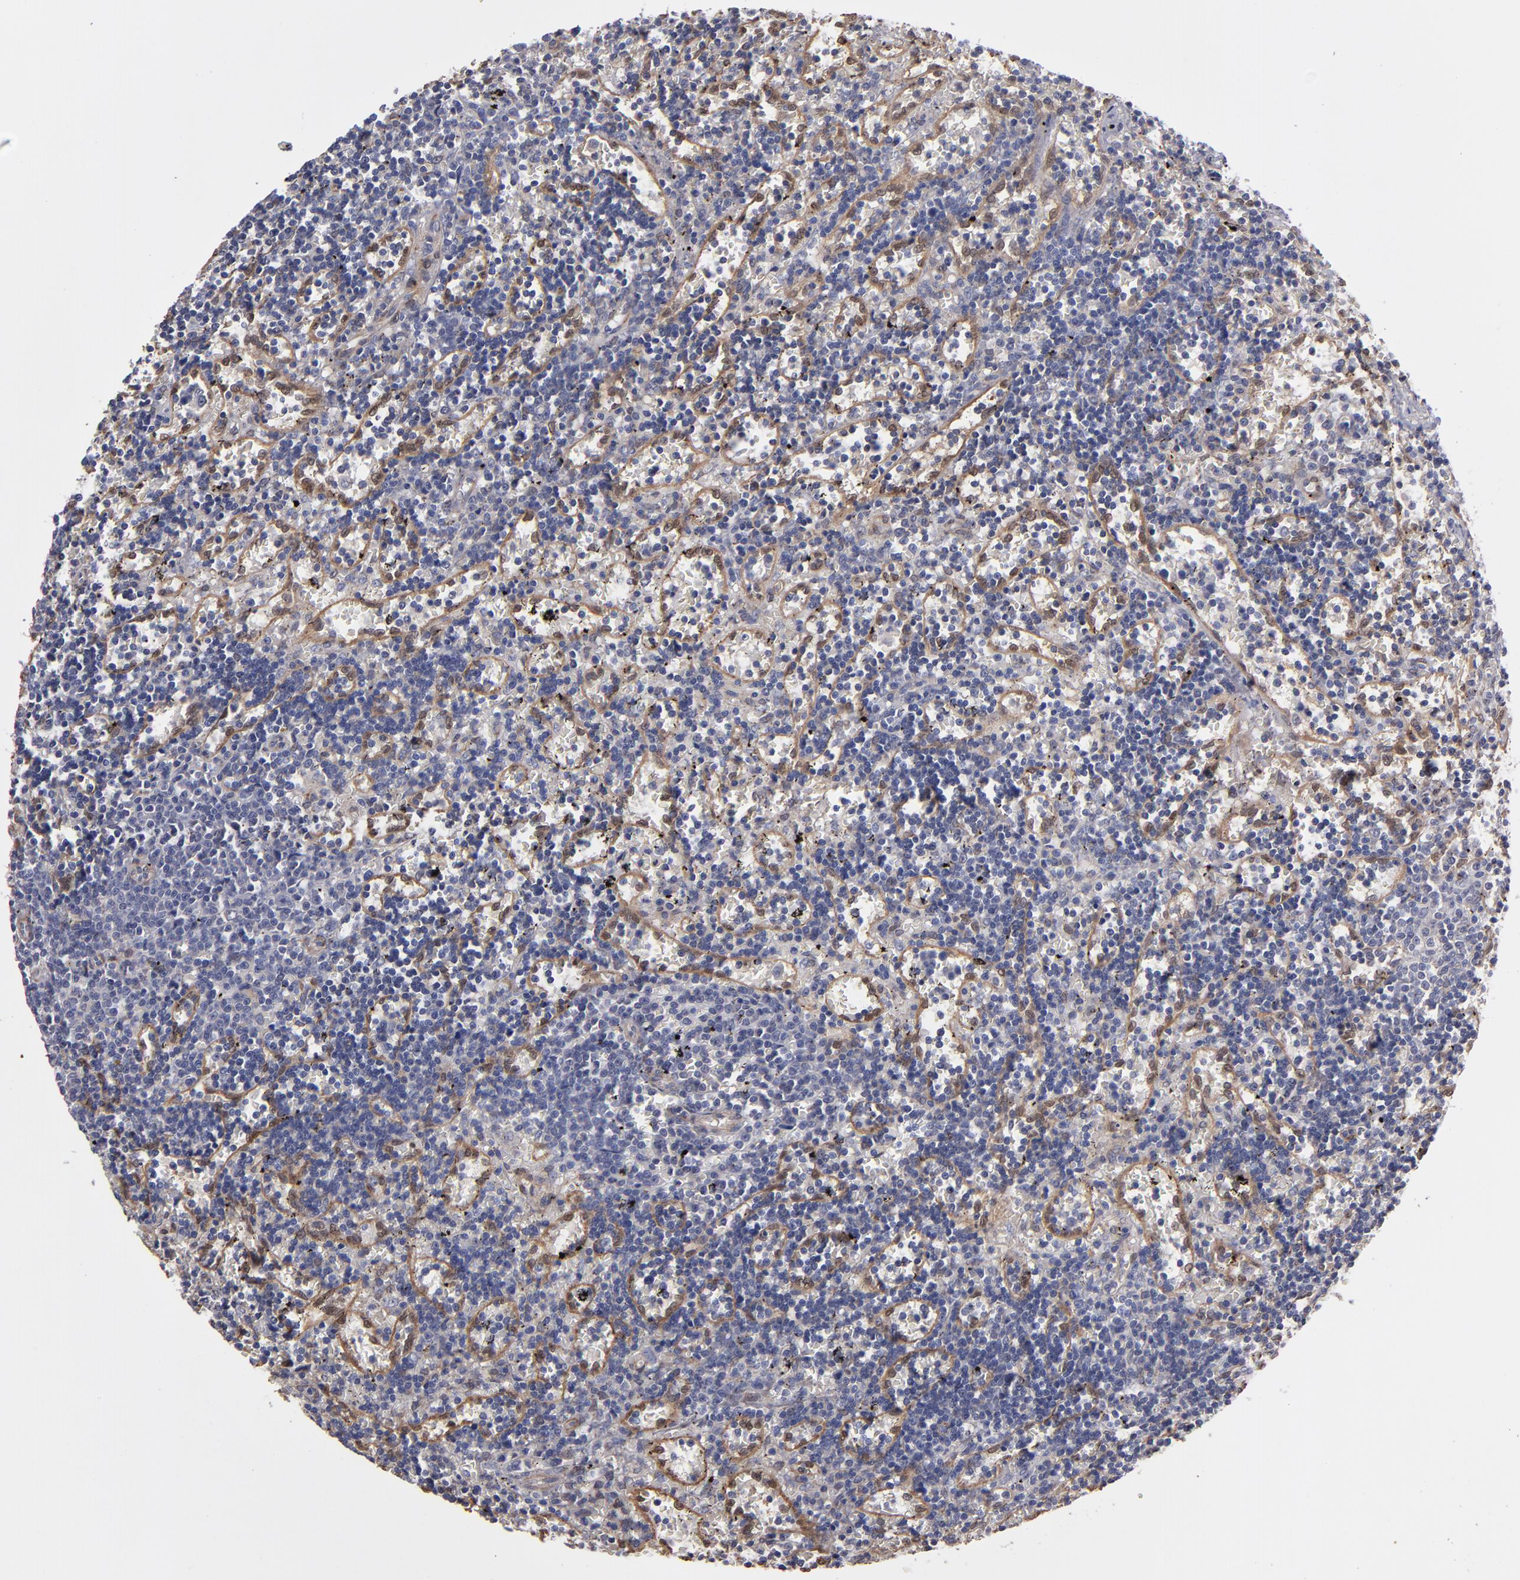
{"staining": {"intensity": "negative", "quantity": "none", "location": "none"}, "tissue": "lymphoma", "cell_type": "Tumor cells", "image_type": "cancer", "snomed": [{"axis": "morphology", "description": "Malignant lymphoma, non-Hodgkin's type, Low grade"}, {"axis": "topography", "description": "Spleen"}], "caption": "Malignant lymphoma, non-Hodgkin's type (low-grade) stained for a protein using immunohistochemistry shows no staining tumor cells.", "gene": "NDRG2", "patient": {"sex": "male", "age": 60}}